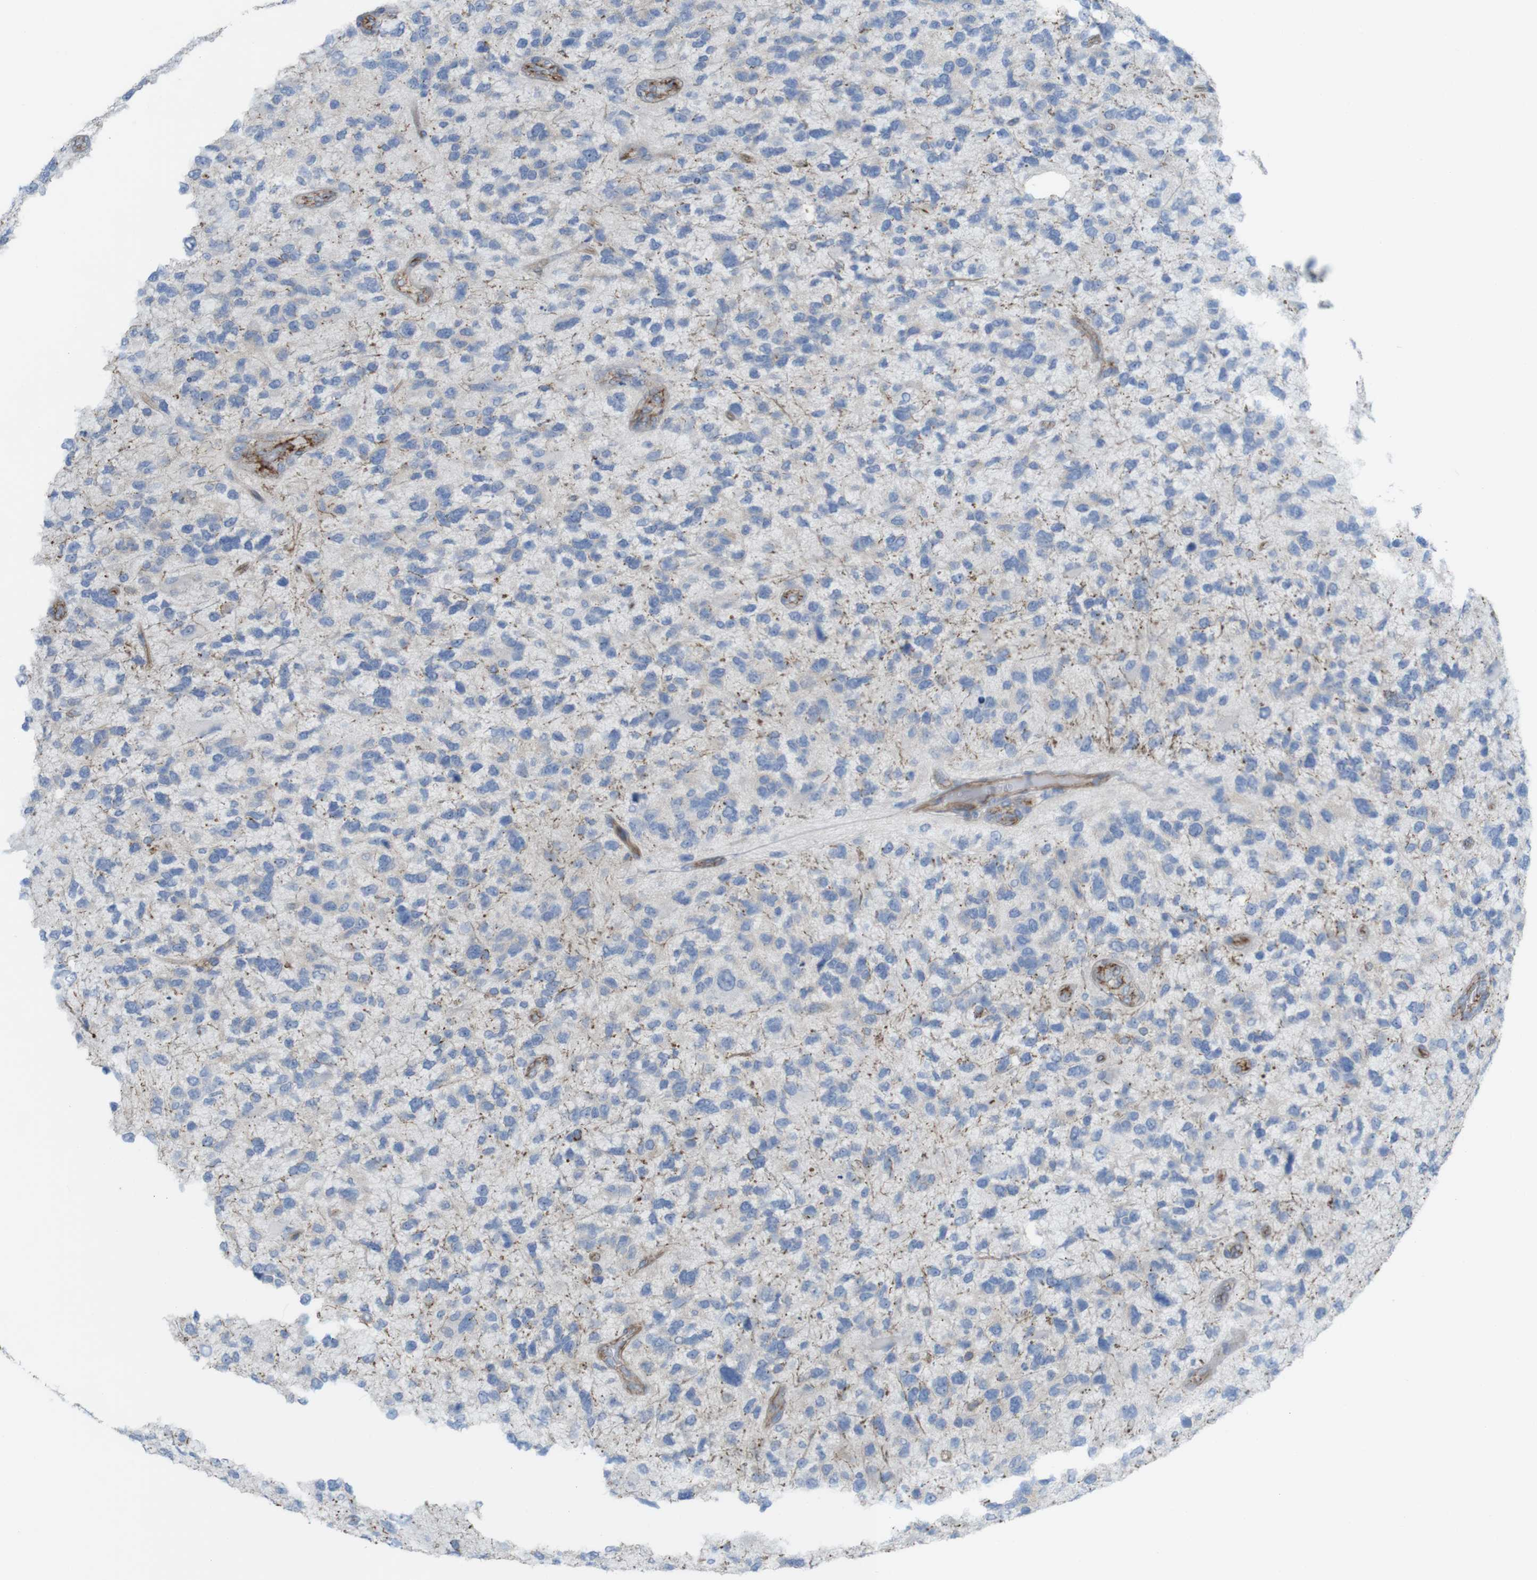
{"staining": {"intensity": "negative", "quantity": "none", "location": "none"}, "tissue": "glioma", "cell_type": "Tumor cells", "image_type": "cancer", "snomed": [{"axis": "morphology", "description": "Glioma, malignant, High grade"}, {"axis": "topography", "description": "Brain"}], "caption": "DAB immunohistochemical staining of glioma shows no significant staining in tumor cells. The staining was performed using DAB to visualize the protein expression in brown, while the nuclei were stained in blue with hematoxylin (Magnification: 20x).", "gene": "PREX2", "patient": {"sex": "female", "age": 58}}